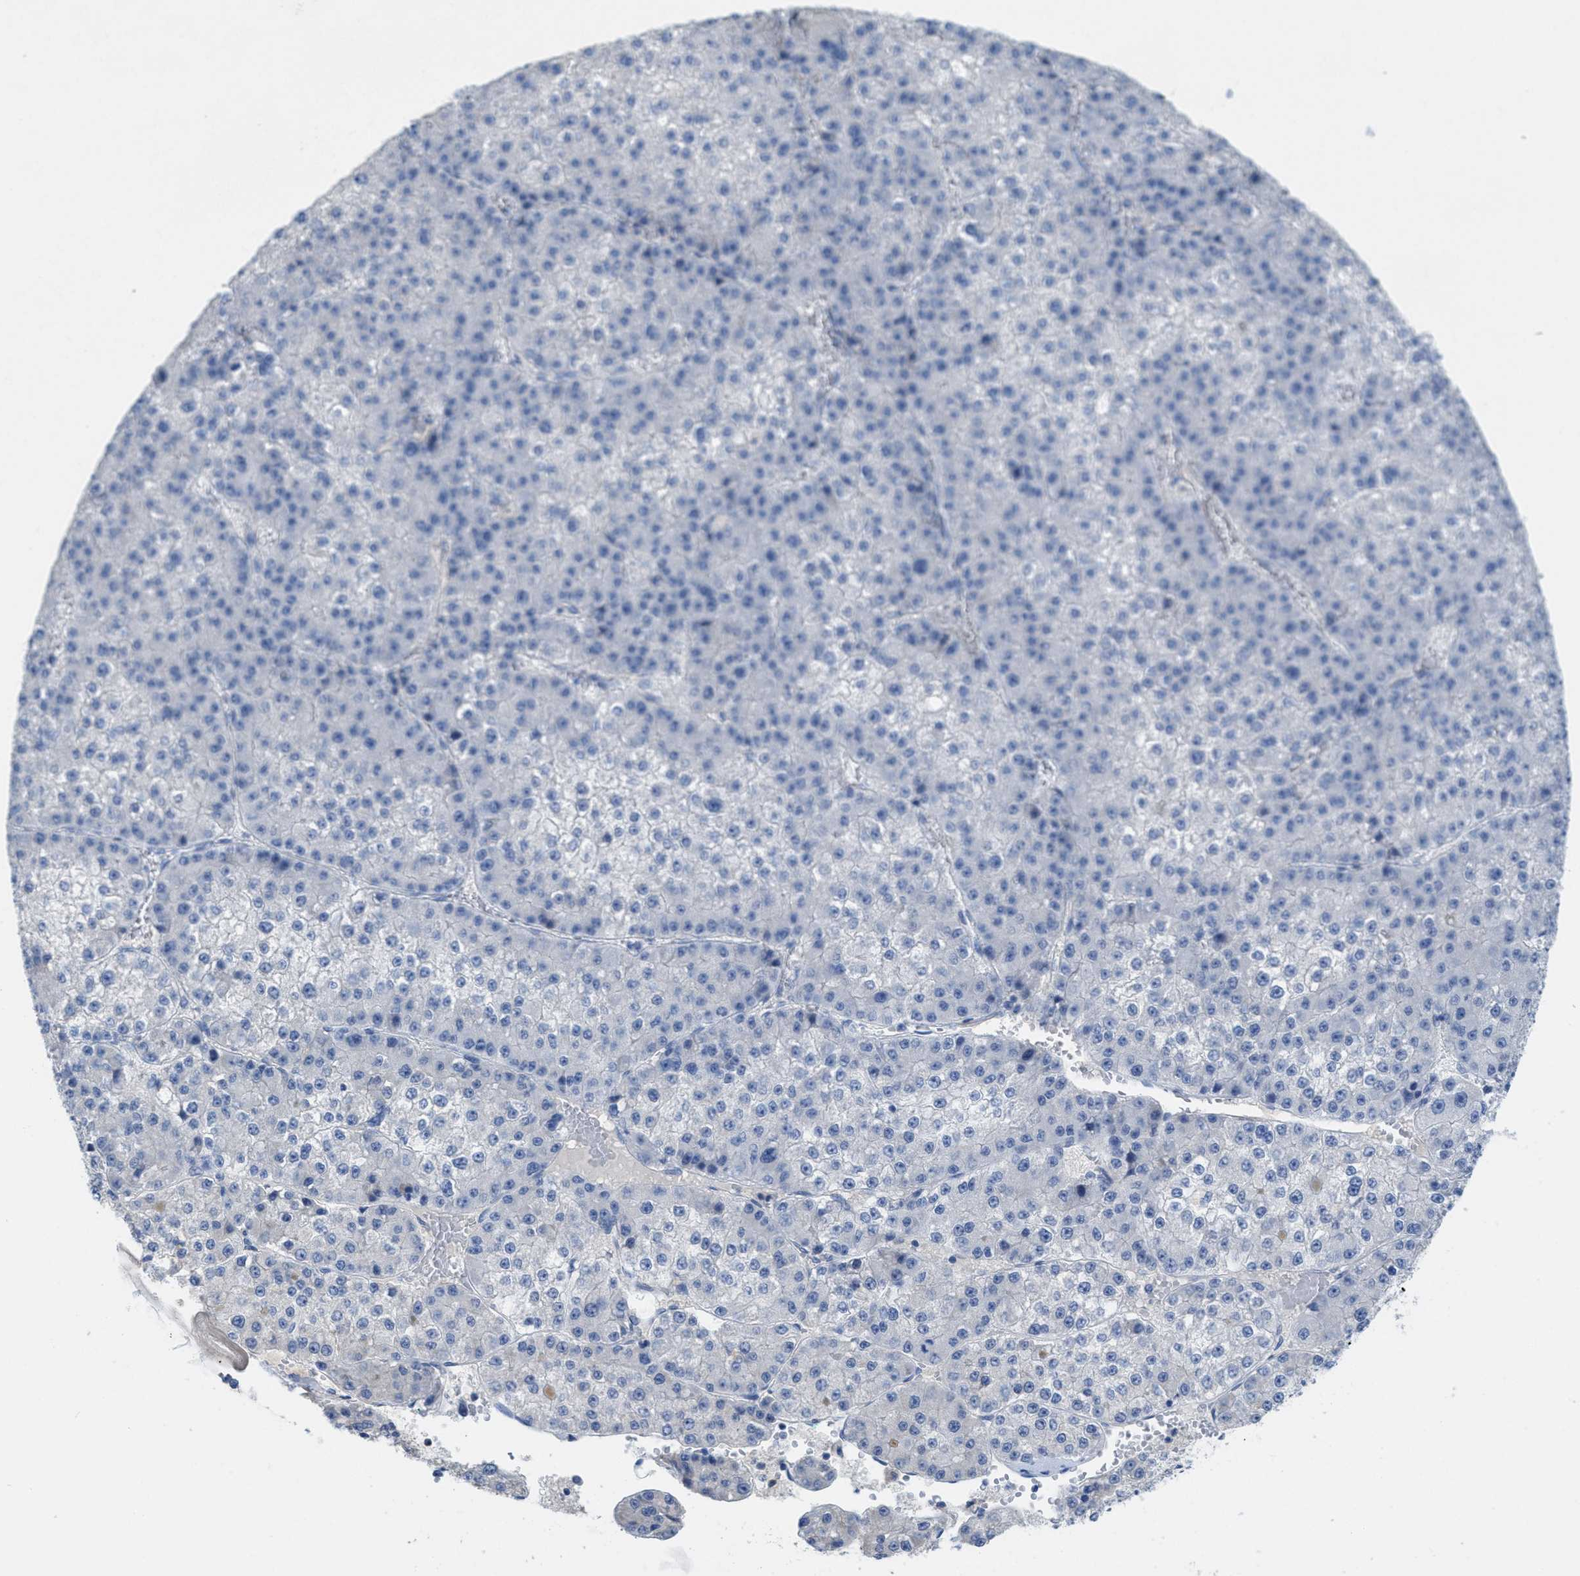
{"staining": {"intensity": "negative", "quantity": "none", "location": "none"}, "tissue": "liver cancer", "cell_type": "Tumor cells", "image_type": "cancer", "snomed": [{"axis": "morphology", "description": "Carcinoma, Hepatocellular, NOS"}, {"axis": "topography", "description": "Liver"}], "caption": "The immunohistochemistry (IHC) image has no significant expression in tumor cells of liver cancer (hepatocellular carcinoma) tissue. The staining was performed using DAB to visualize the protein expression in brown, while the nuclei were stained in blue with hematoxylin (Magnification: 20x).", "gene": "CNNM4", "patient": {"sex": "female", "age": 73}}